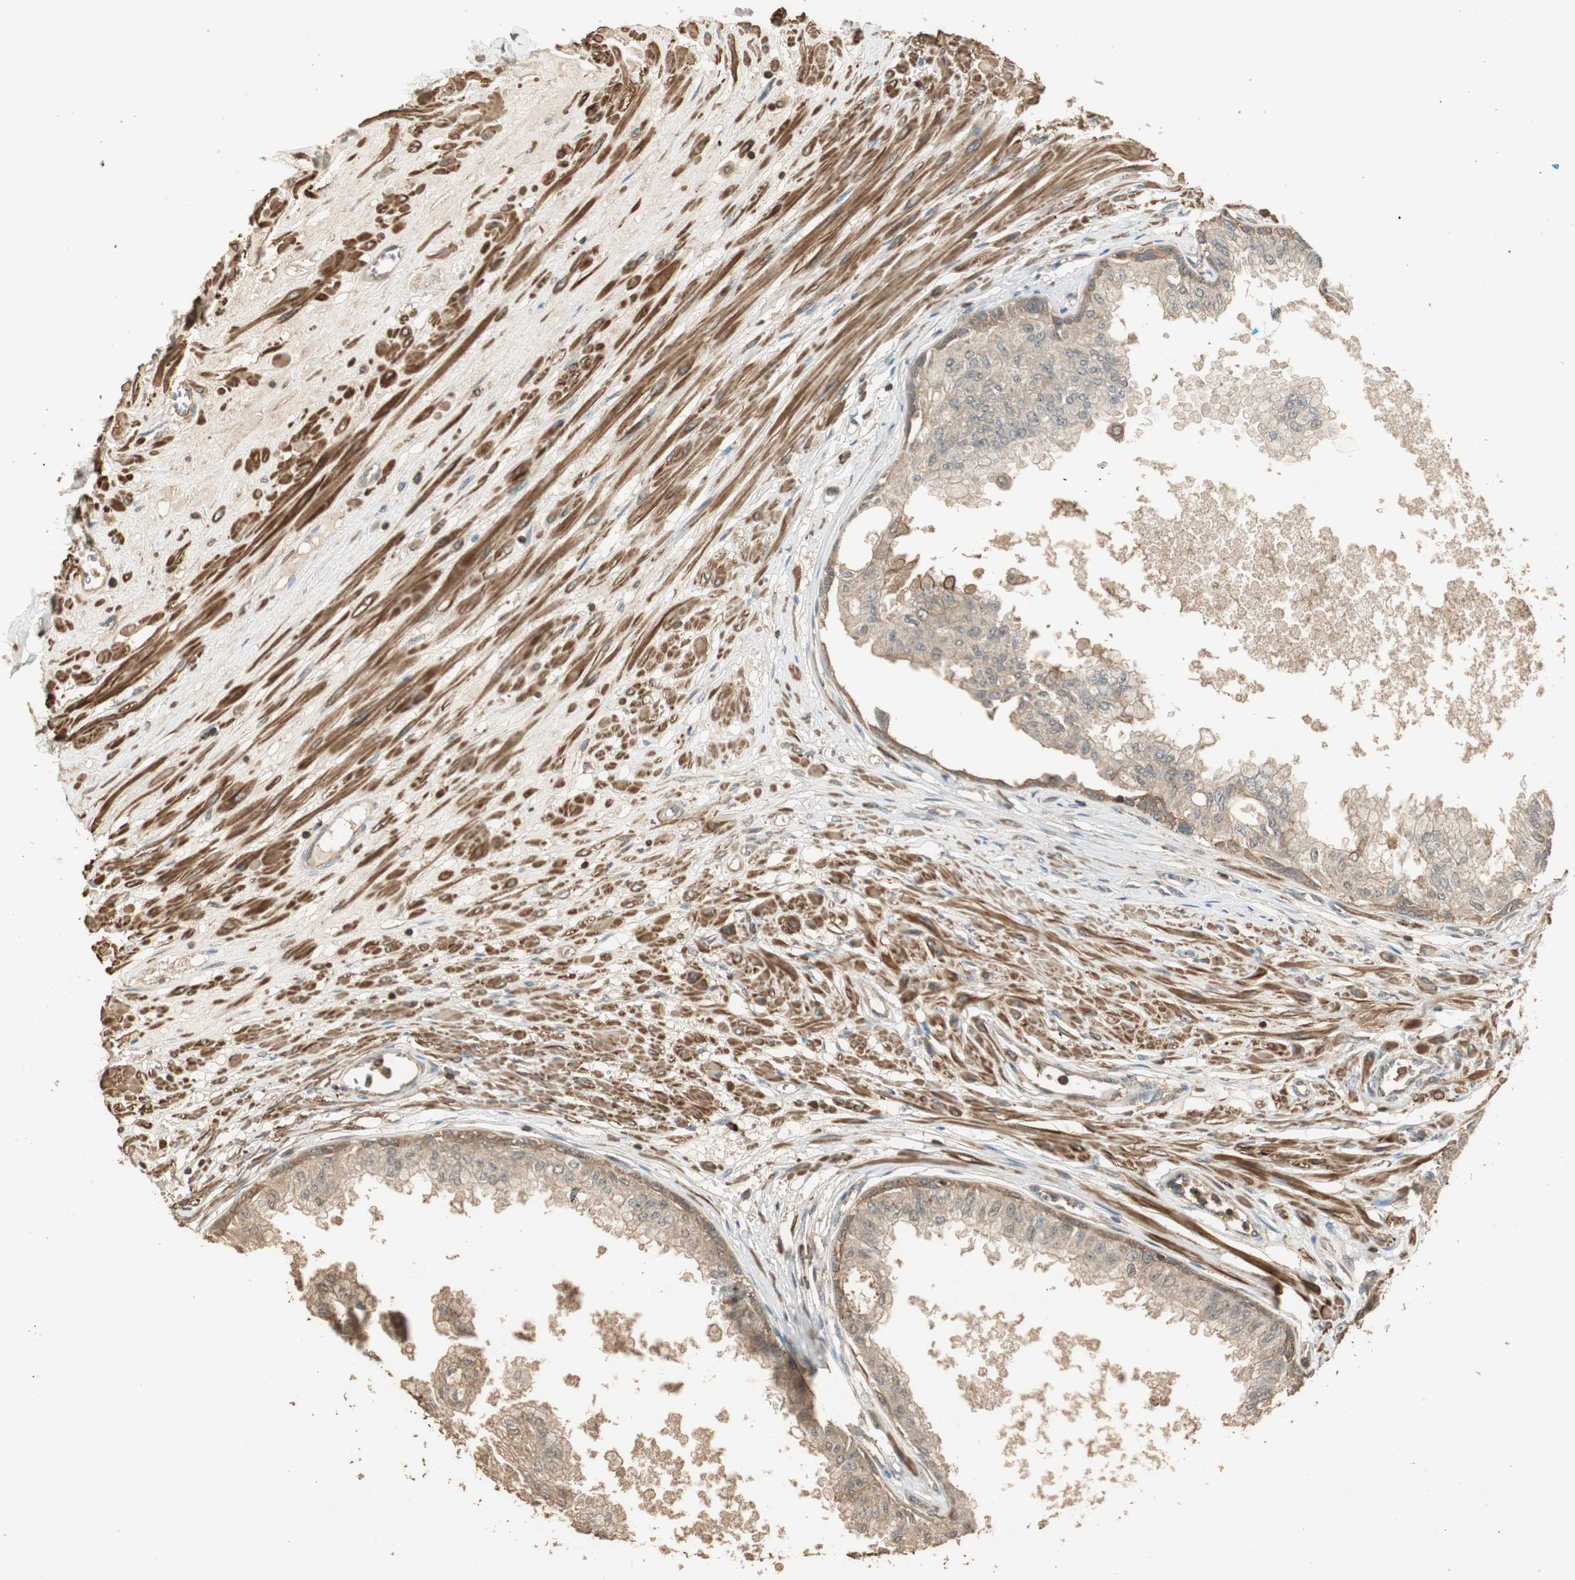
{"staining": {"intensity": "moderate", "quantity": ">75%", "location": "cytoplasmic/membranous"}, "tissue": "prostate", "cell_type": "Glandular cells", "image_type": "normal", "snomed": [{"axis": "morphology", "description": "Normal tissue, NOS"}, {"axis": "topography", "description": "Prostate"}, {"axis": "topography", "description": "Seminal veicle"}], "caption": "IHC staining of normal prostate, which exhibits medium levels of moderate cytoplasmic/membranous expression in approximately >75% of glandular cells indicating moderate cytoplasmic/membranous protein staining. The staining was performed using DAB (3,3'-diaminobenzidine) (brown) for protein detection and nuclei were counterstained in hematoxylin (blue).", "gene": "USP2", "patient": {"sex": "male", "age": 60}}